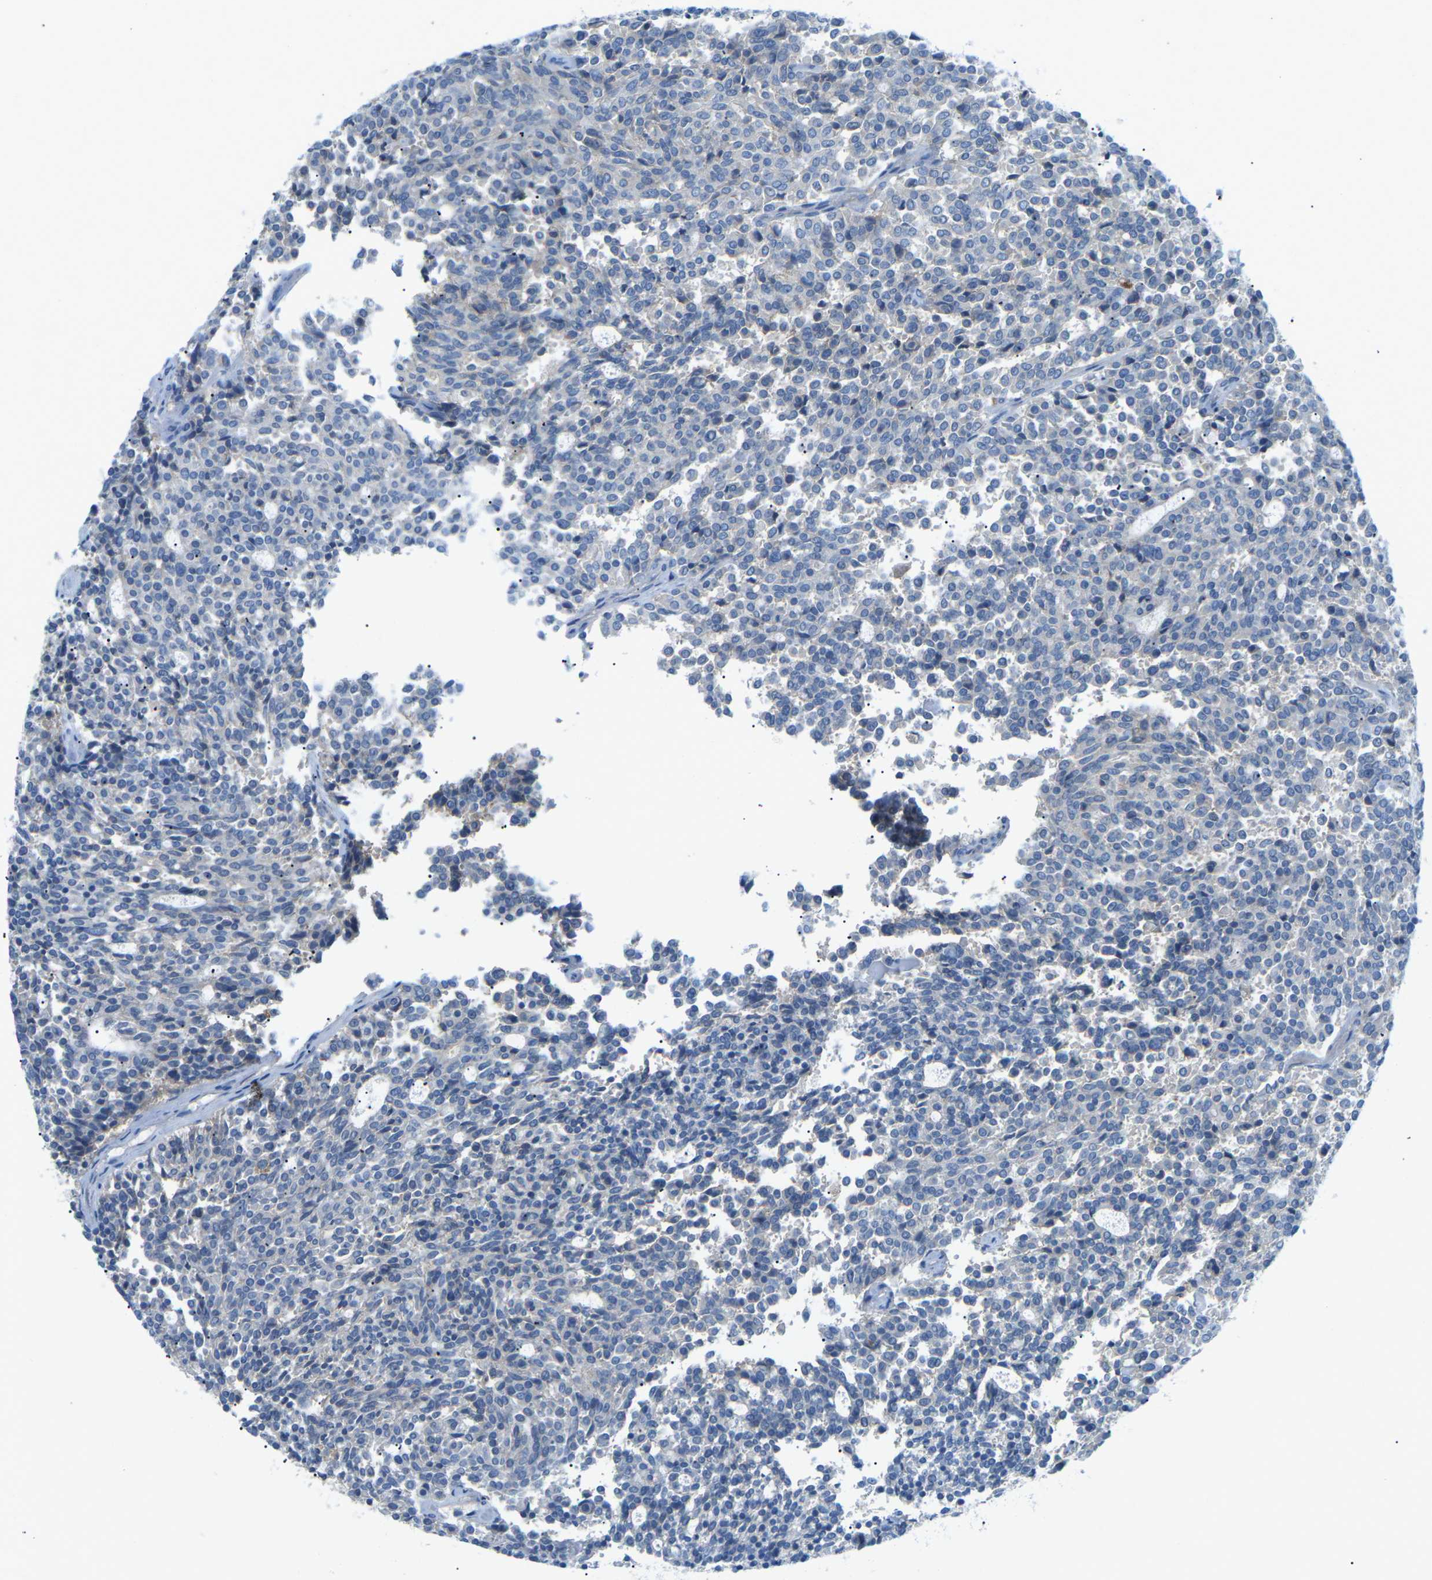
{"staining": {"intensity": "negative", "quantity": "none", "location": "none"}, "tissue": "carcinoid", "cell_type": "Tumor cells", "image_type": "cancer", "snomed": [{"axis": "morphology", "description": "Carcinoid, malignant, NOS"}, {"axis": "topography", "description": "Pancreas"}], "caption": "IHC photomicrograph of neoplastic tissue: carcinoid (malignant) stained with DAB reveals no significant protein positivity in tumor cells.", "gene": "CD47", "patient": {"sex": "female", "age": 54}}